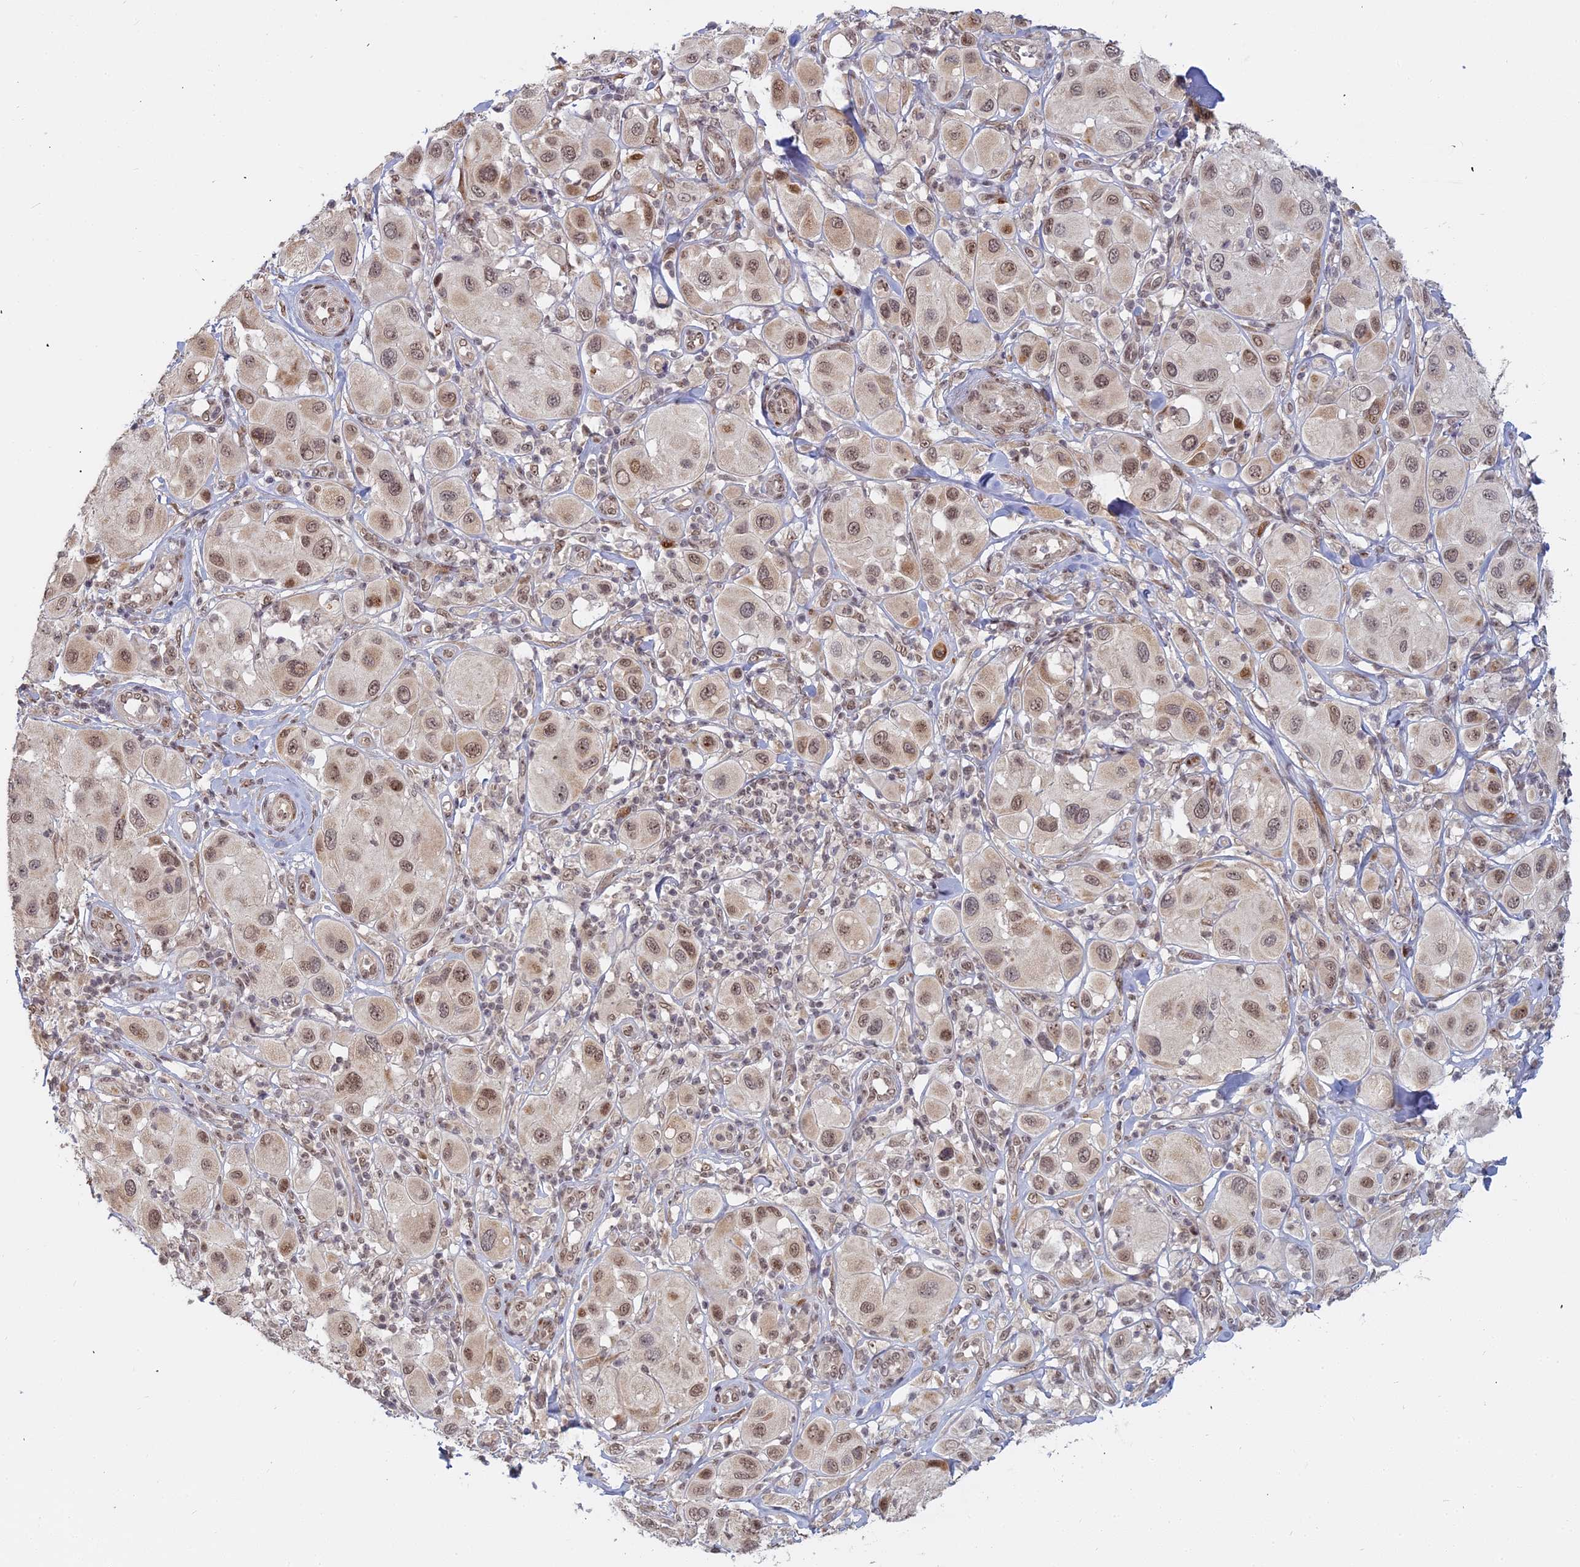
{"staining": {"intensity": "moderate", "quantity": ">75%", "location": "nuclear"}, "tissue": "melanoma", "cell_type": "Tumor cells", "image_type": "cancer", "snomed": [{"axis": "morphology", "description": "Malignant melanoma, Metastatic site"}, {"axis": "topography", "description": "Skin"}], "caption": "Immunohistochemistry staining of malignant melanoma (metastatic site), which reveals medium levels of moderate nuclear expression in approximately >75% of tumor cells indicating moderate nuclear protein expression. The staining was performed using DAB (brown) for protein detection and nuclei were counterstained in hematoxylin (blue).", "gene": "ABCA2", "patient": {"sex": "male", "age": 41}}